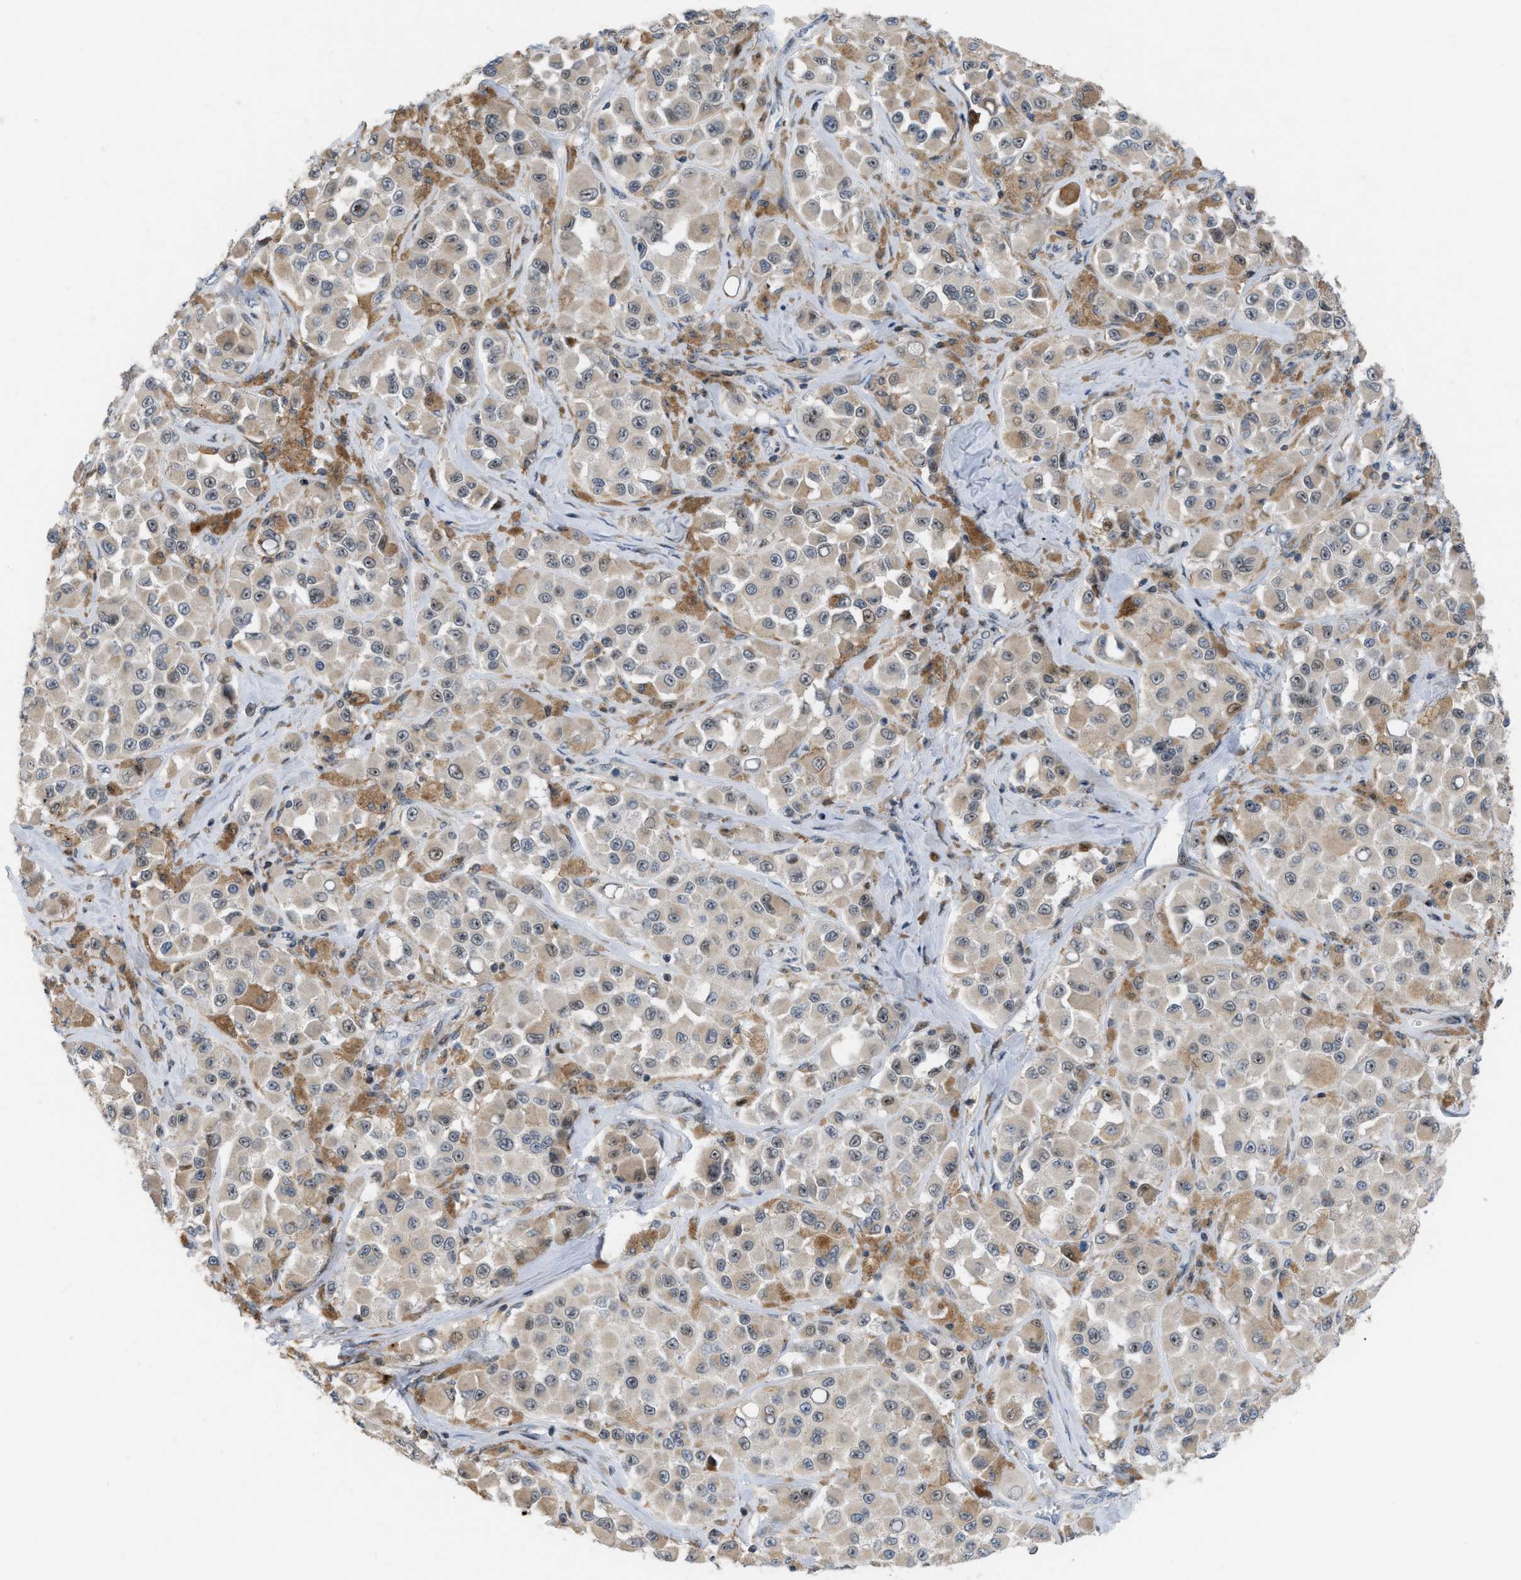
{"staining": {"intensity": "weak", "quantity": ">75%", "location": "cytoplasmic/membranous"}, "tissue": "melanoma", "cell_type": "Tumor cells", "image_type": "cancer", "snomed": [{"axis": "morphology", "description": "Malignant melanoma, NOS"}, {"axis": "topography", "description": "Skin"}], "caption": "High-power microscopy captured an IHC image of malignant melanoma, revealing weak cytoplasmic/membranous staining in about >75% of tumor cells. Nuclei are stained in blue.", "gene": "DIPK1A", "patient": {"sex": "male", "age": 84}}